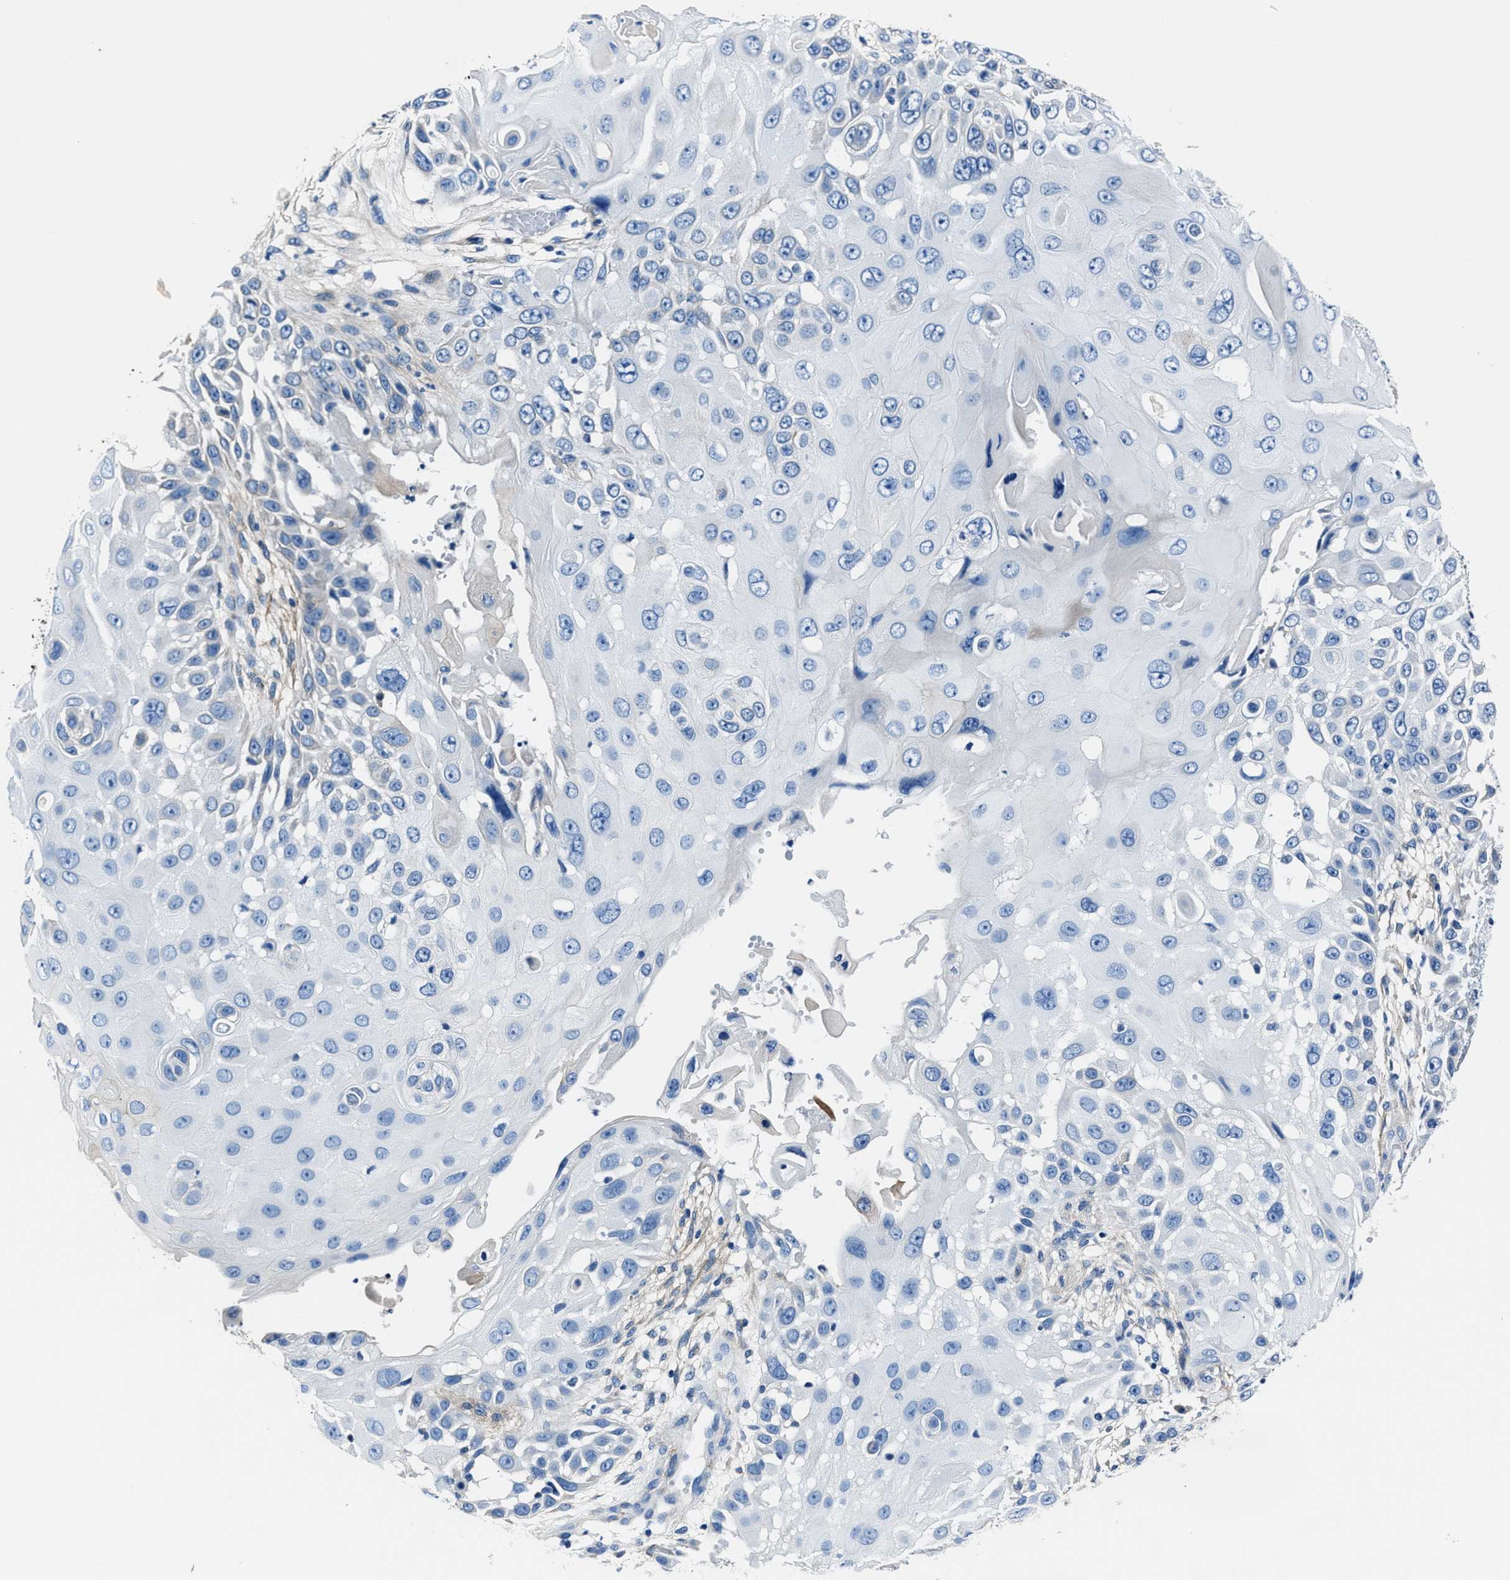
{"staining": {"intensity": "negative", "quantity": "none", "location": "none"}, "tissue": "skin cancer", "cell_type": "Tumor cells", "image_type": "cancer", "snomed": [{"axis": "morphology", "description": "Squamous cell carcinoma, NOS"}, {"axis": "topography", "description": "Skin"}], "caption": "The immunohistochemistry micrograph has no significant expression in tumor cells of skin cancer (squamous cell carcinoma) tissue.", "gene": "LMO7", "patient": {"sex": "female", "age": 44}}